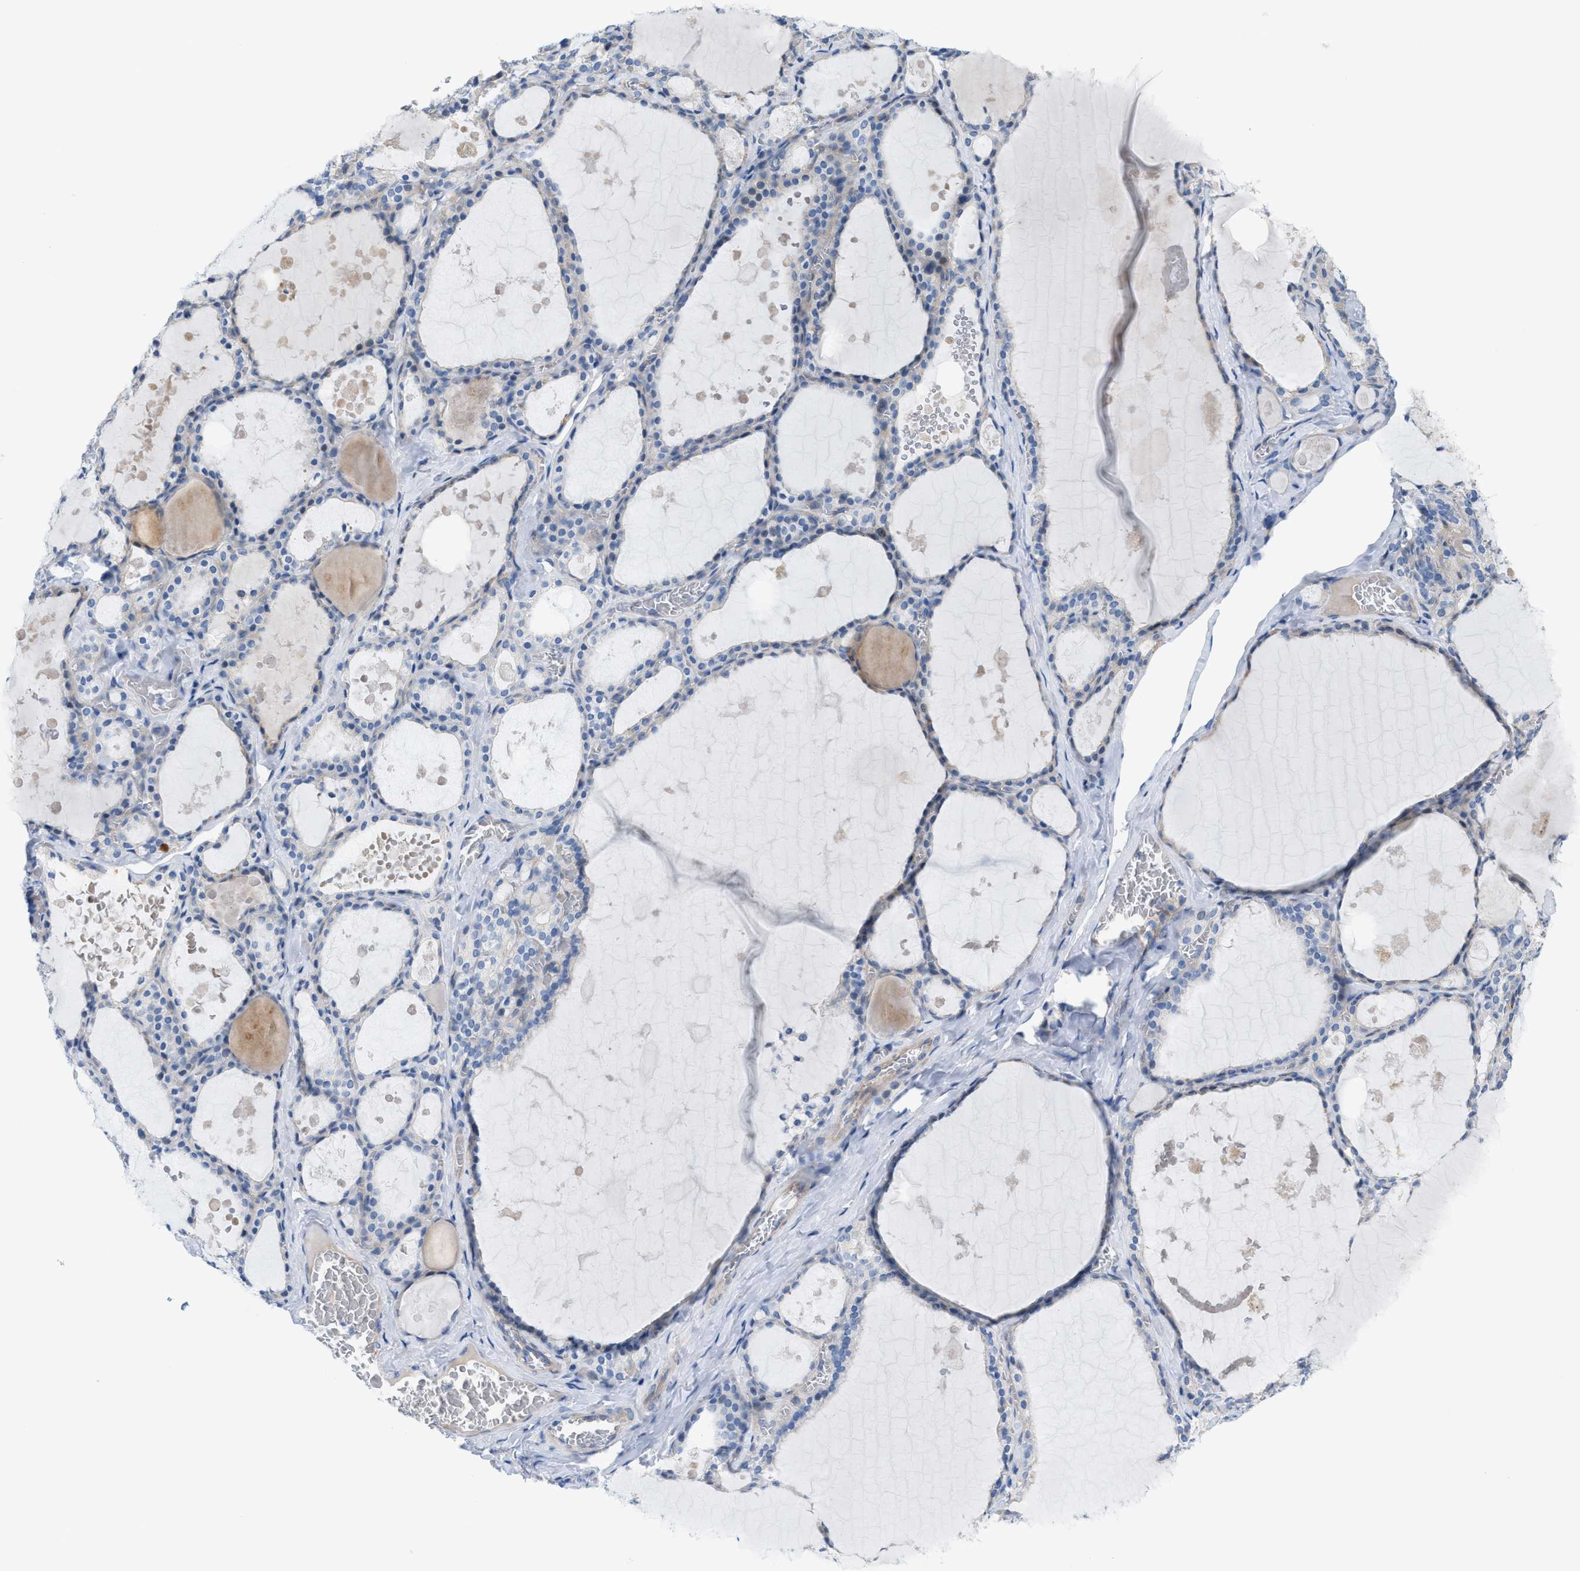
{"staining": {"intensity": "negative", "quantity": "none", "location": "none"}, "tissue": "thyroid gland", "cell_type": "Glandular cells", "image_type": "normal", "snomed": [{"axis": "morphology", "description": "Normal tissue, NOS"}, {"axis": "topography", "description": "Thyroid gland"}], "caption": "This is an IHC histopathology image of unremarkable human thyroid gland. There is no staining in glandular cells.", "gene": "MPP3", "patient": {"sex": "male", "age": 56}}